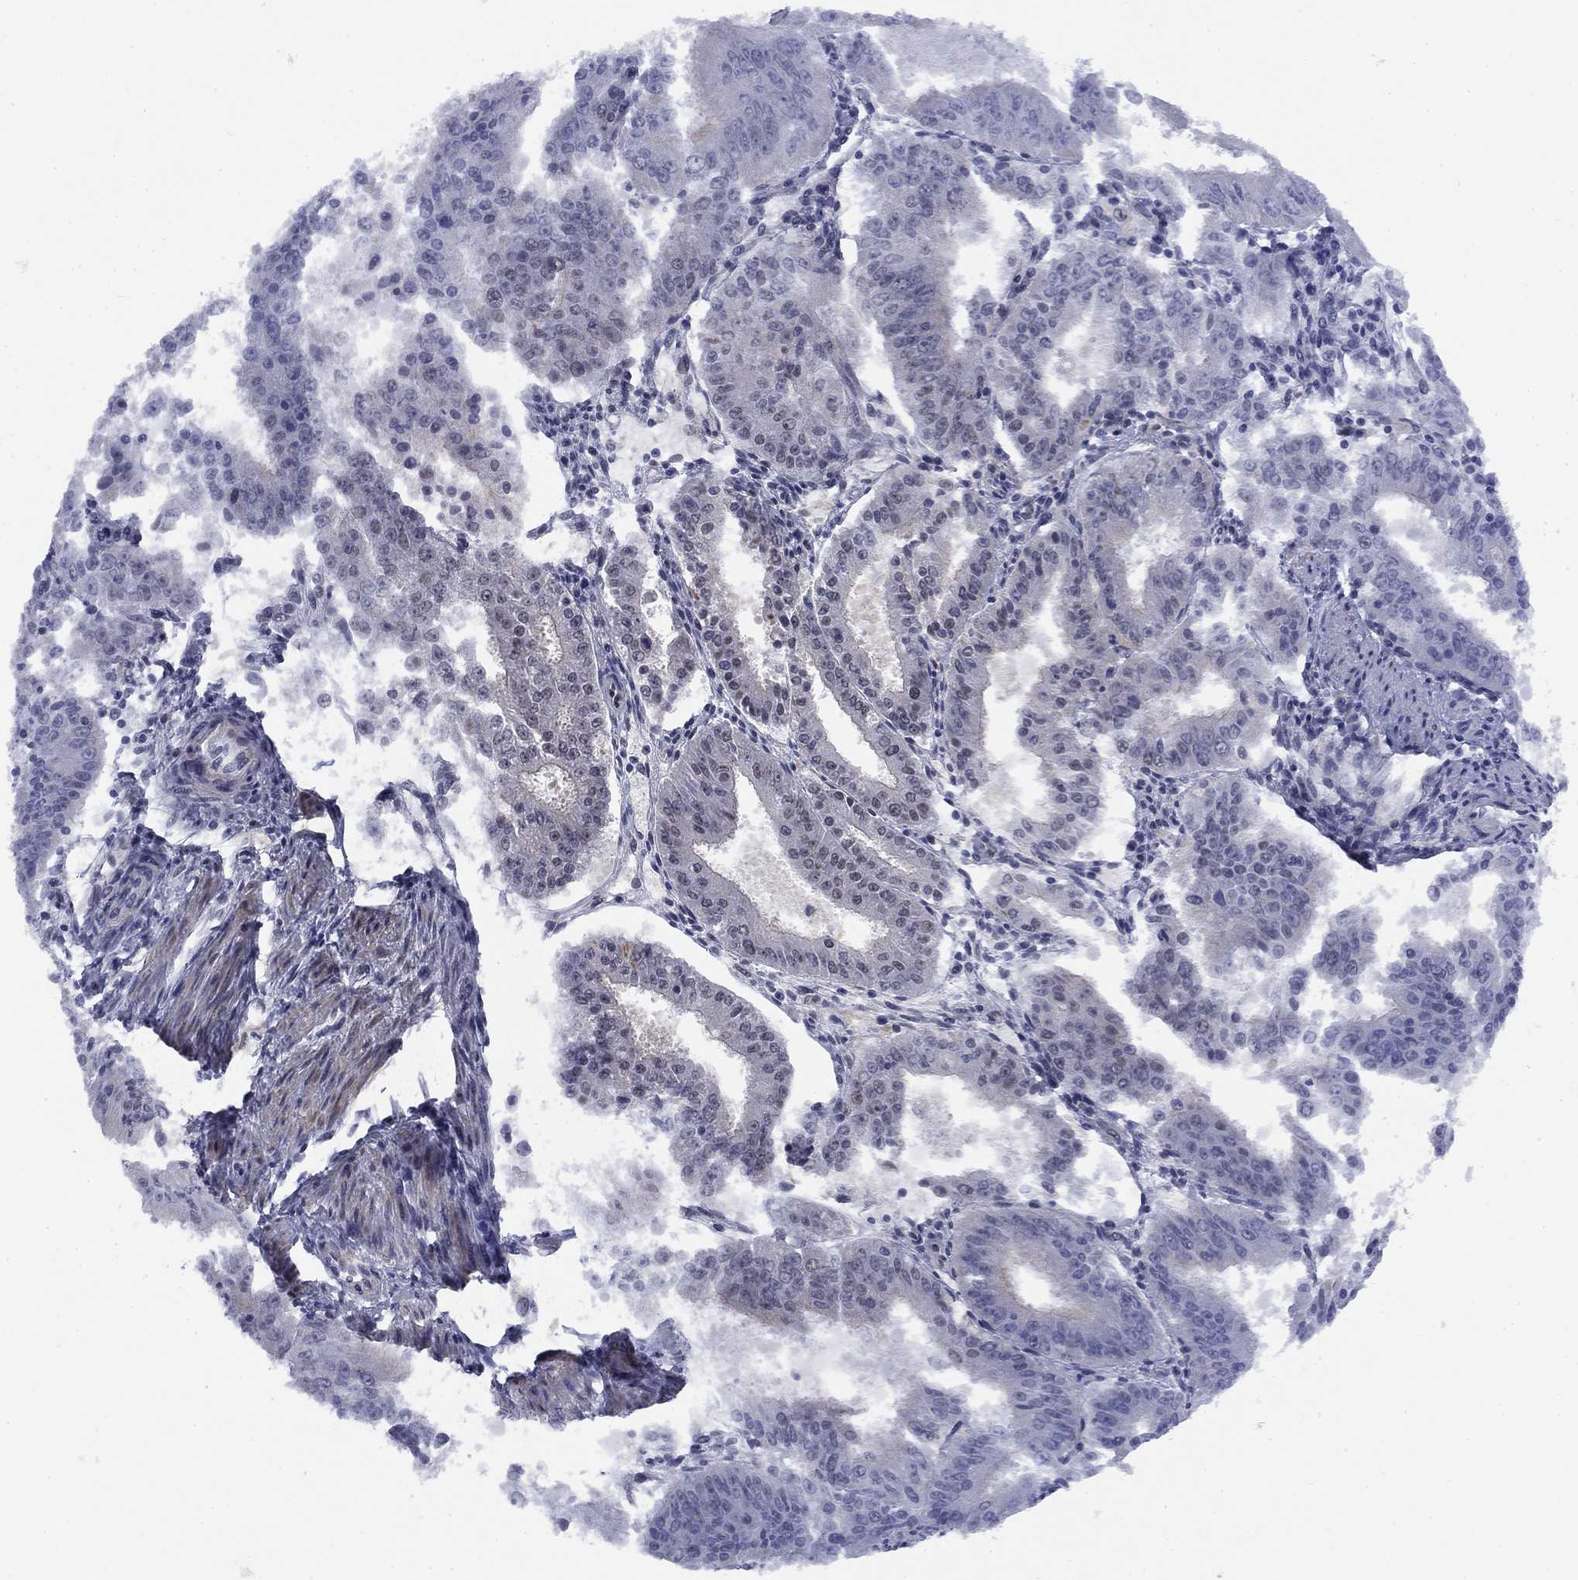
{"staining": {"intensity": "negative", "quantity": "none", "location": "none"}, "tissue": "ovarian cancer", "cell_type": "Tumor cells", "image_type": "cancer", "snomed": [{"axis": "morphology", "description": "Carcinoma, endometroid"}, {"axis": "topography", "description": "Ovary"}], "caption": "Protein analysis of ovarian endometroid carcinoma exhibits no significant positivity in tumor cells.", "gene": "TIGD4", "patient": {"sex": "female", "age": 42}}